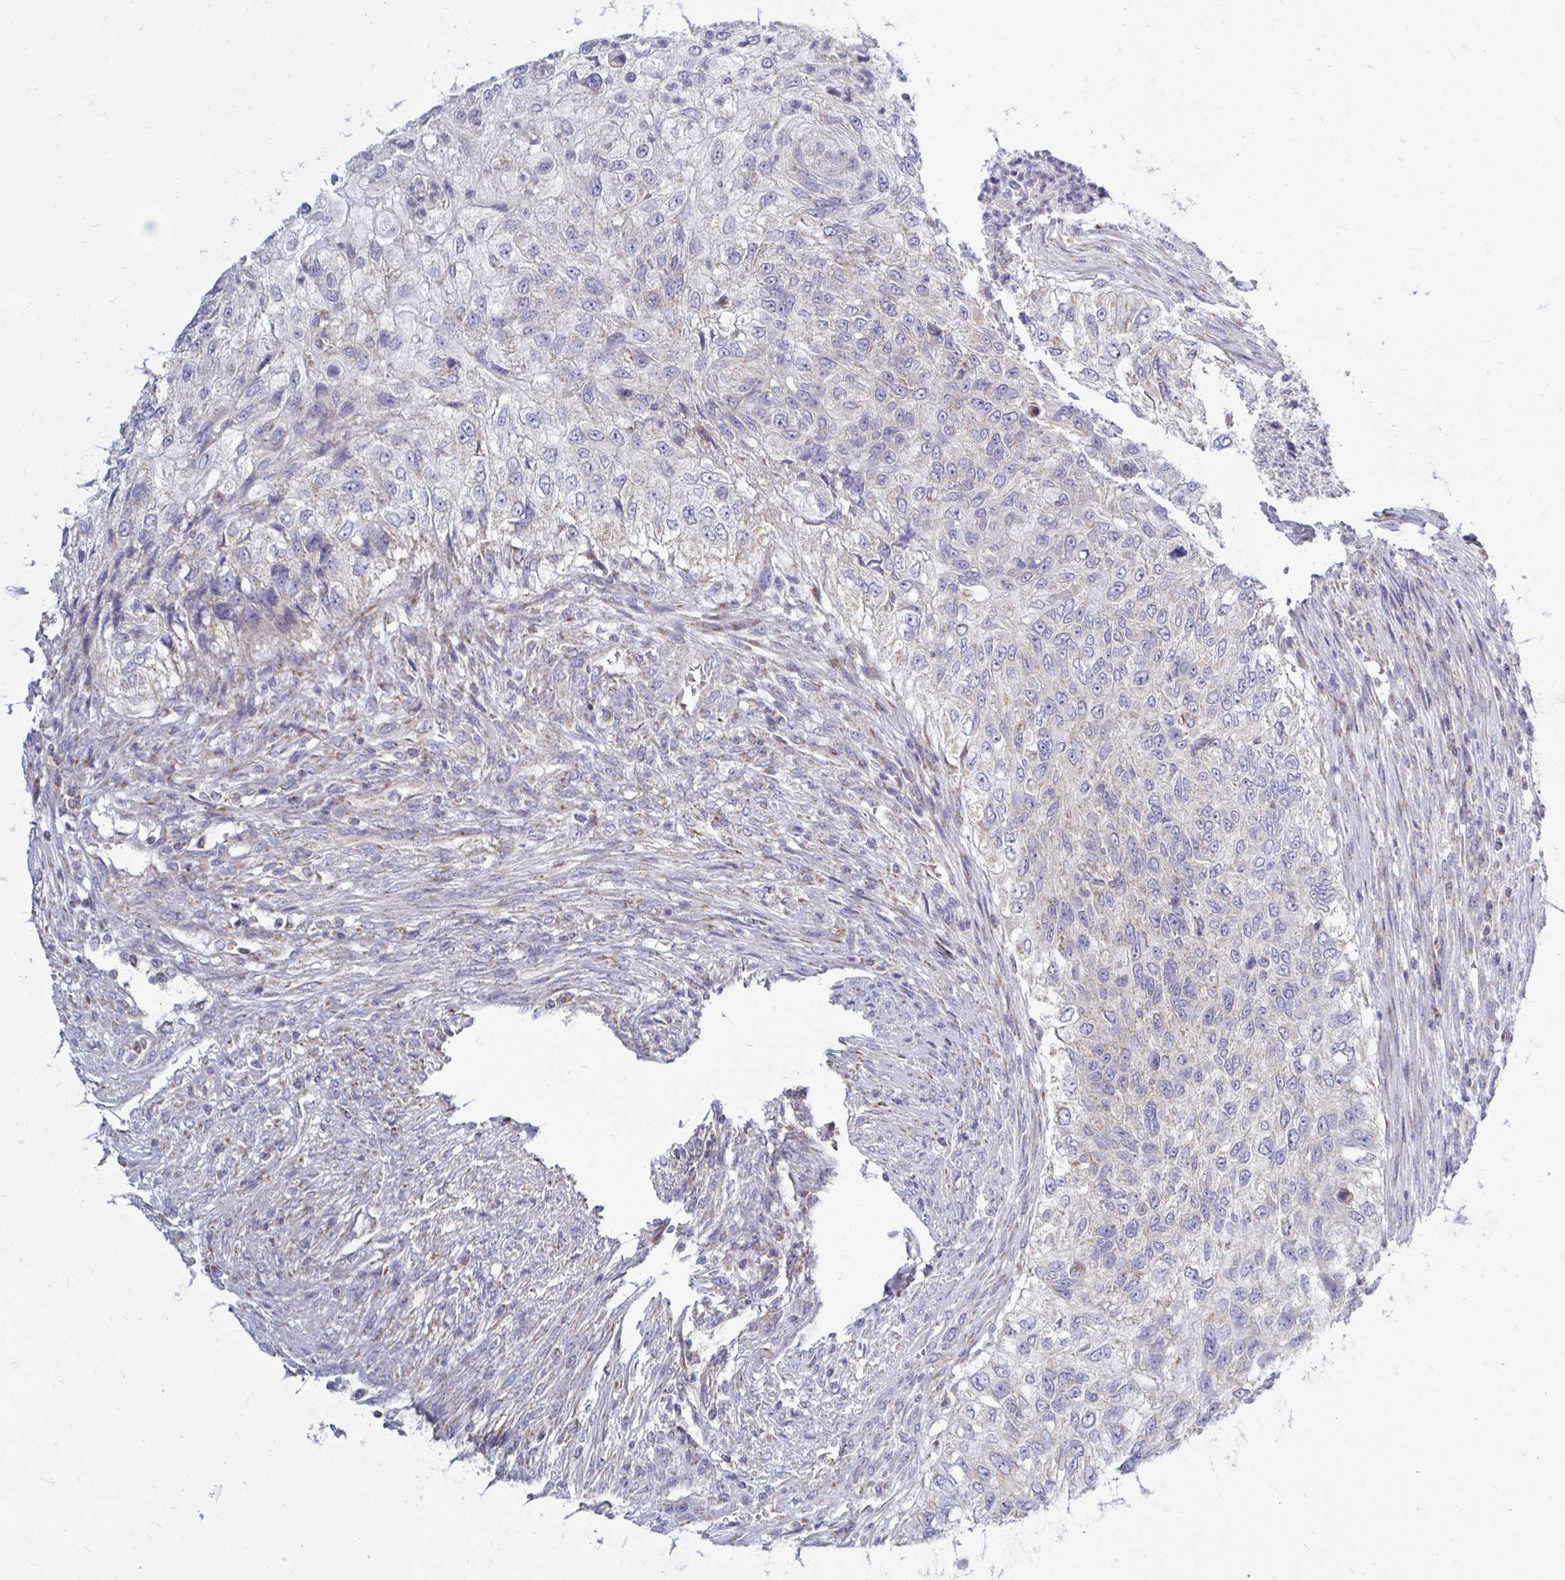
{"staining": {"intensity": "negative", "quantity": "none", "location": "none"}, "tissue": "urothelial cancer", "cell_type": "Tumor cells", "image_type": "cancer", "snomed": [{"axis": "morphology", "description": "Urothelial carcinoma, High grade"}, {"axis": "topography", "description": "Urinary bladder"}], "caption": "Tumor cells are negative for brown protein staining in urothelial carcinoma (high-grade).", "gene": "OR10R2", "patient": {"sex": "female", "age": 60}}